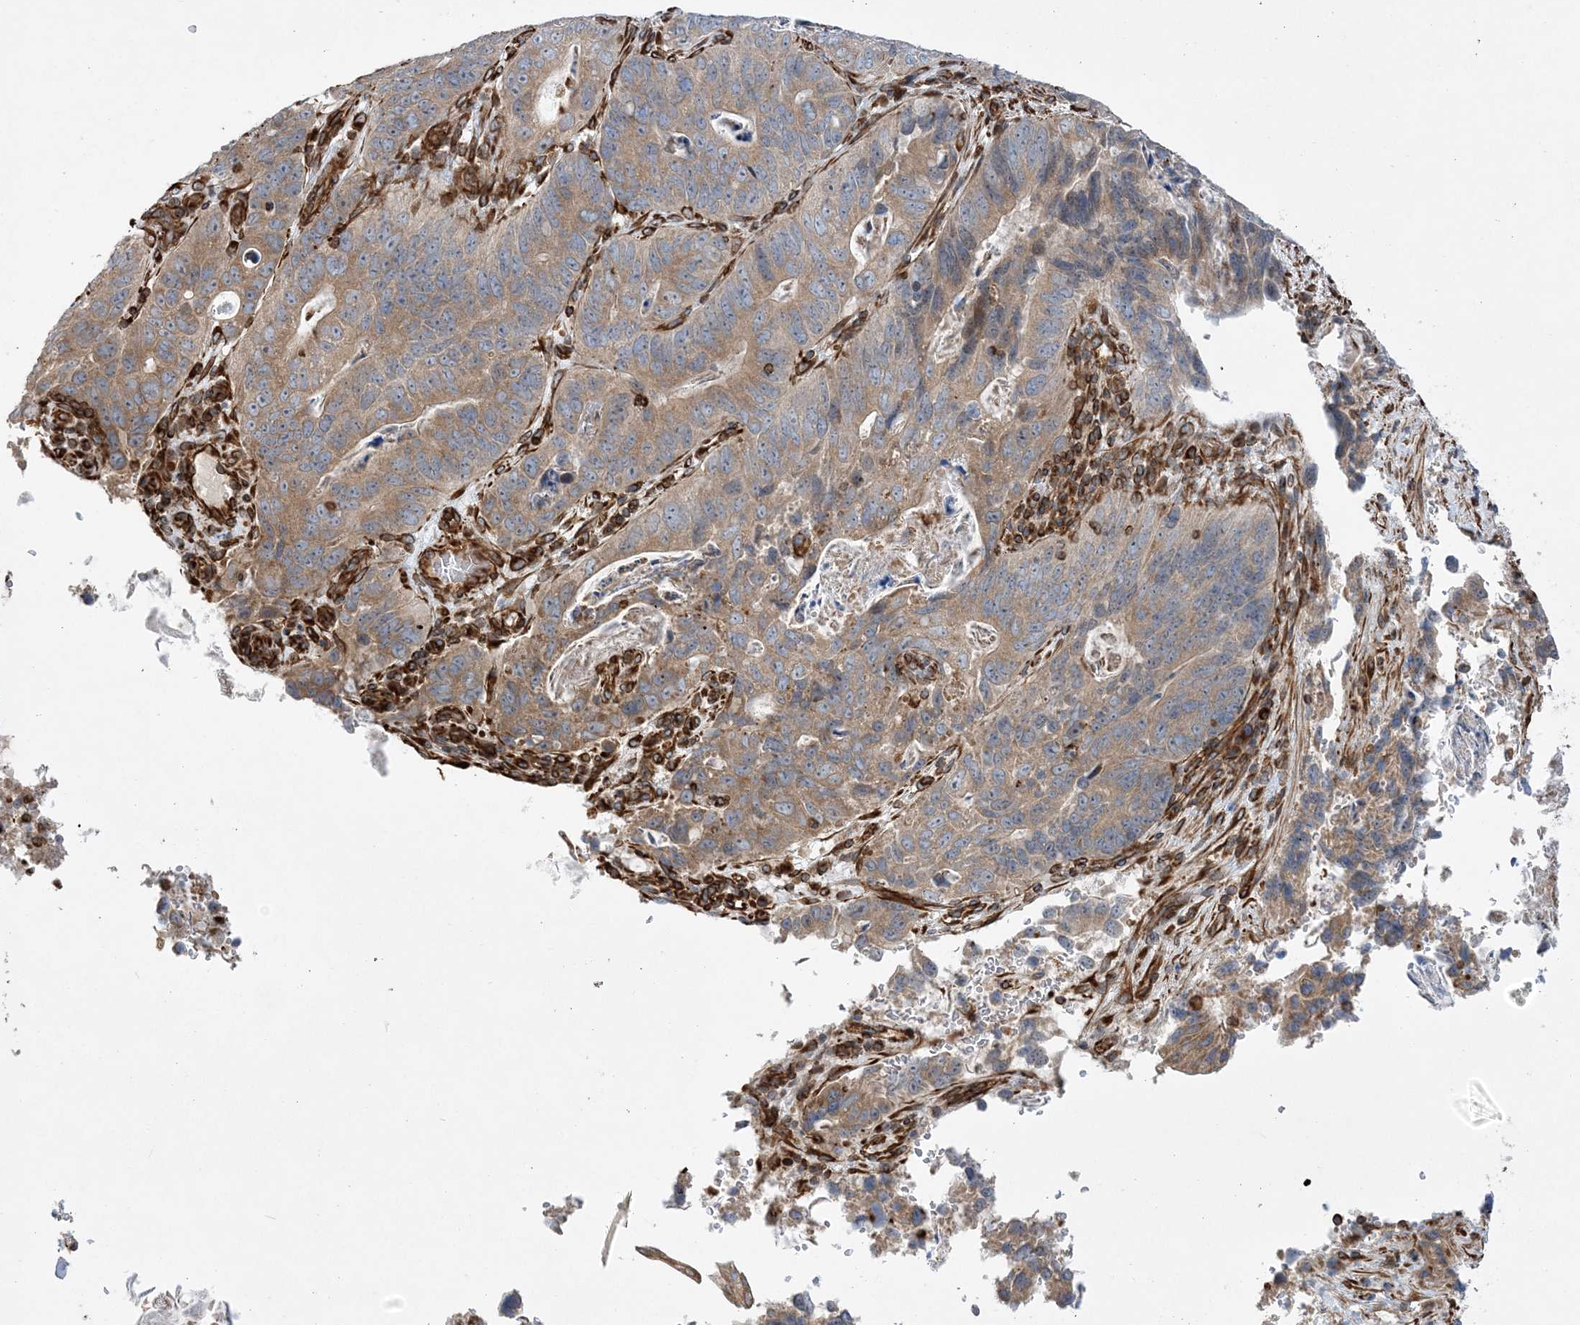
{"staining": {"intensity": "moderate", "quantity": "25%-75%", "location": "cytoplasmic/membranous"}, "tissue": "stomach cancer", "cell_type": "Tumor cells", "image_type": "cancer", "snomed": [{"axis": "morphology", "description": "Normal tissue, NOS"}, {"axis": "morphology", "description": "Adenocarcinoma, NOS"}, {"axis": "topography", "description": "Stomach"}], "caption": "Stomach cancer (adenocarcinoma) was stained to show a protein in brown. There is medium levels of moderate cytoplasmic/membranous staining in approximately 25%-75% of tumor cells.", "gene": "FAM114A2", "patient": {"sex": "female", "age": 89}}